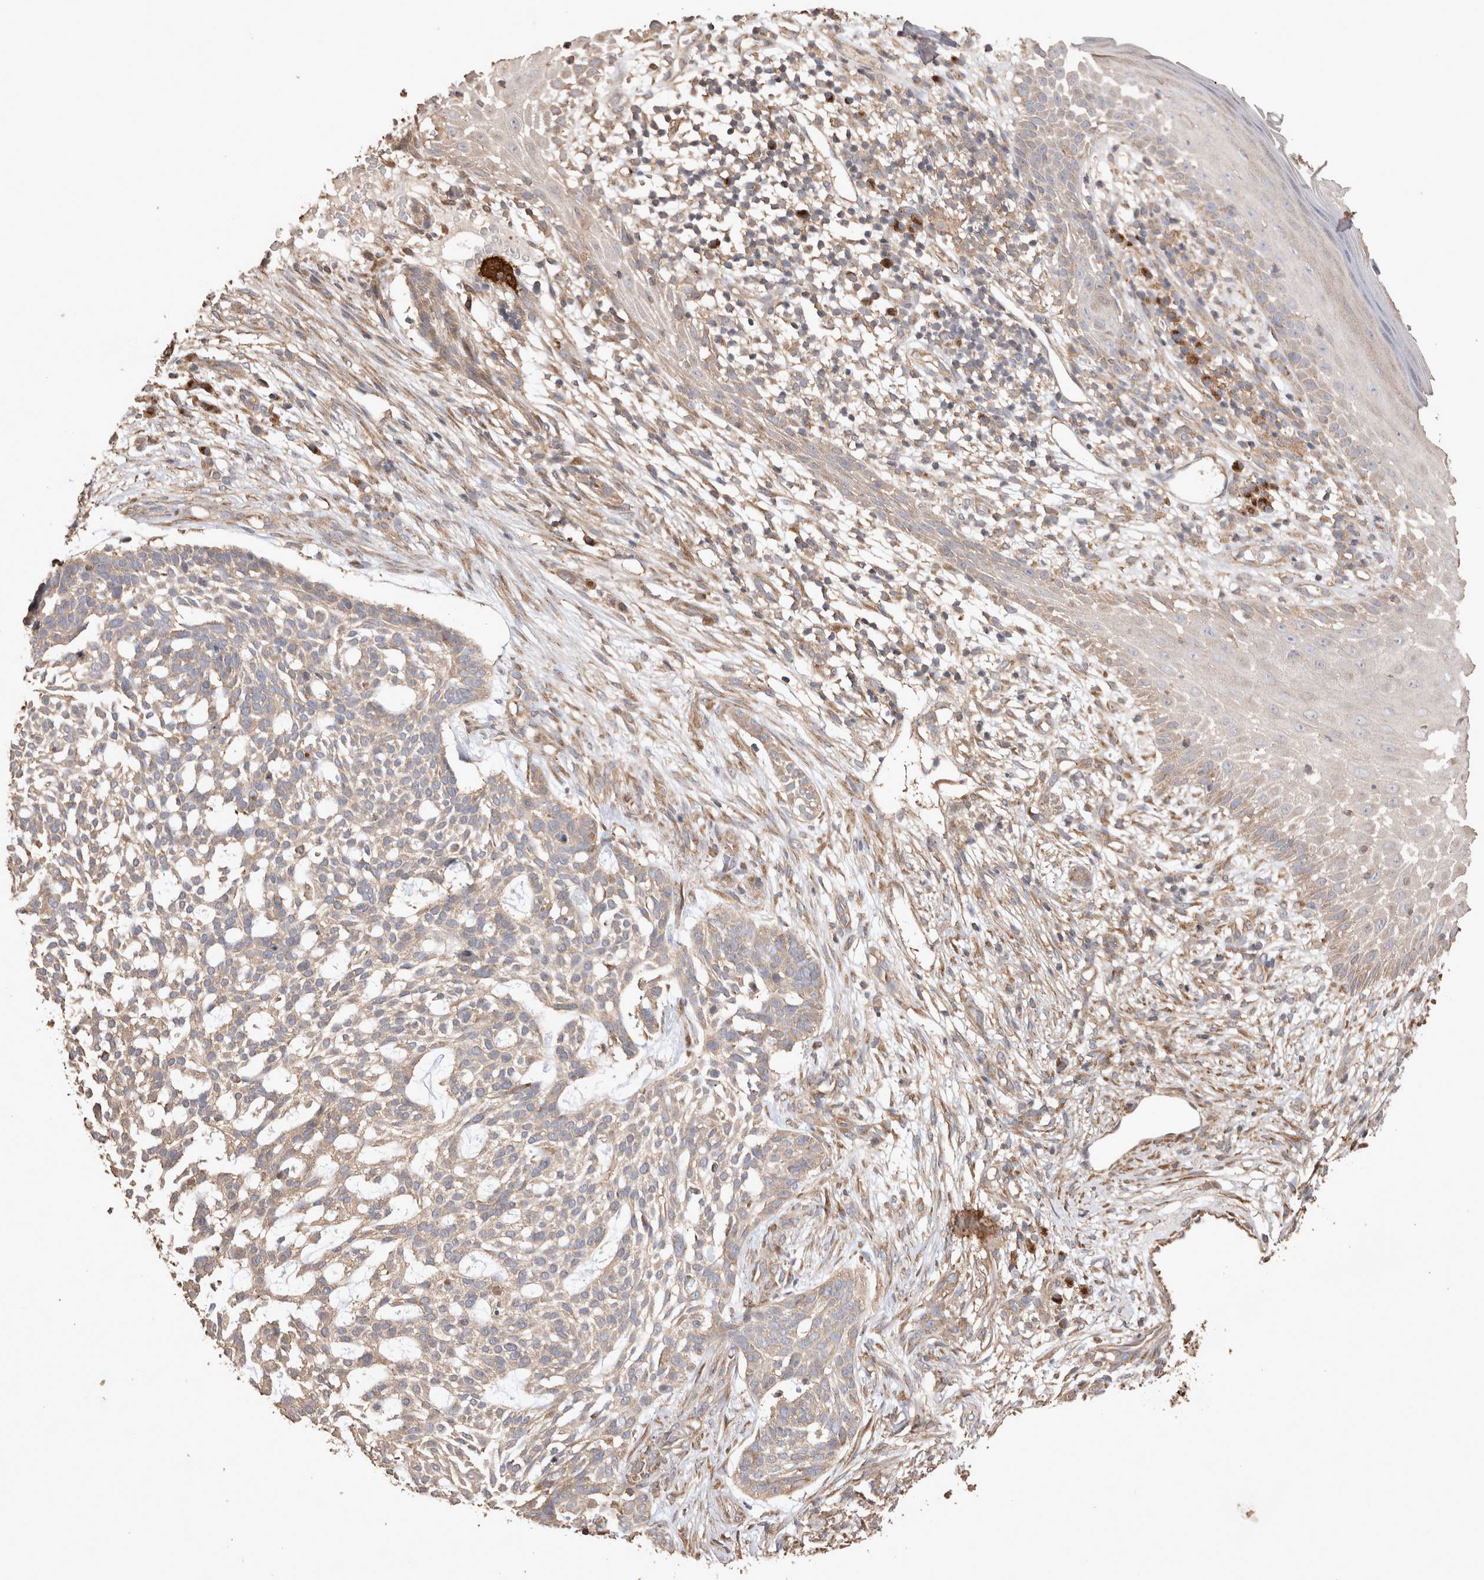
{"staining": {"intensity": "weak", "quantity": "25%-75%", "location": "cytoplasmic/membranous"}, "tissue": "skin cancer", "cell_type": "Tumor cells", "image_type": "cancer", "snomed": [{"axis": "morphology", "description": "Basal cell carcinoma"}, {"axis": "topography", "description": "Skin"}], "caption": "Immunohistochemical staining of skin basal cell carcinoma exhibits weak cytoplasmic/membranous protein positivity in approximately 25%-75% of tumor cells.", "gene": "SNX31", "patient": {"sex": "female", "age": 64}}